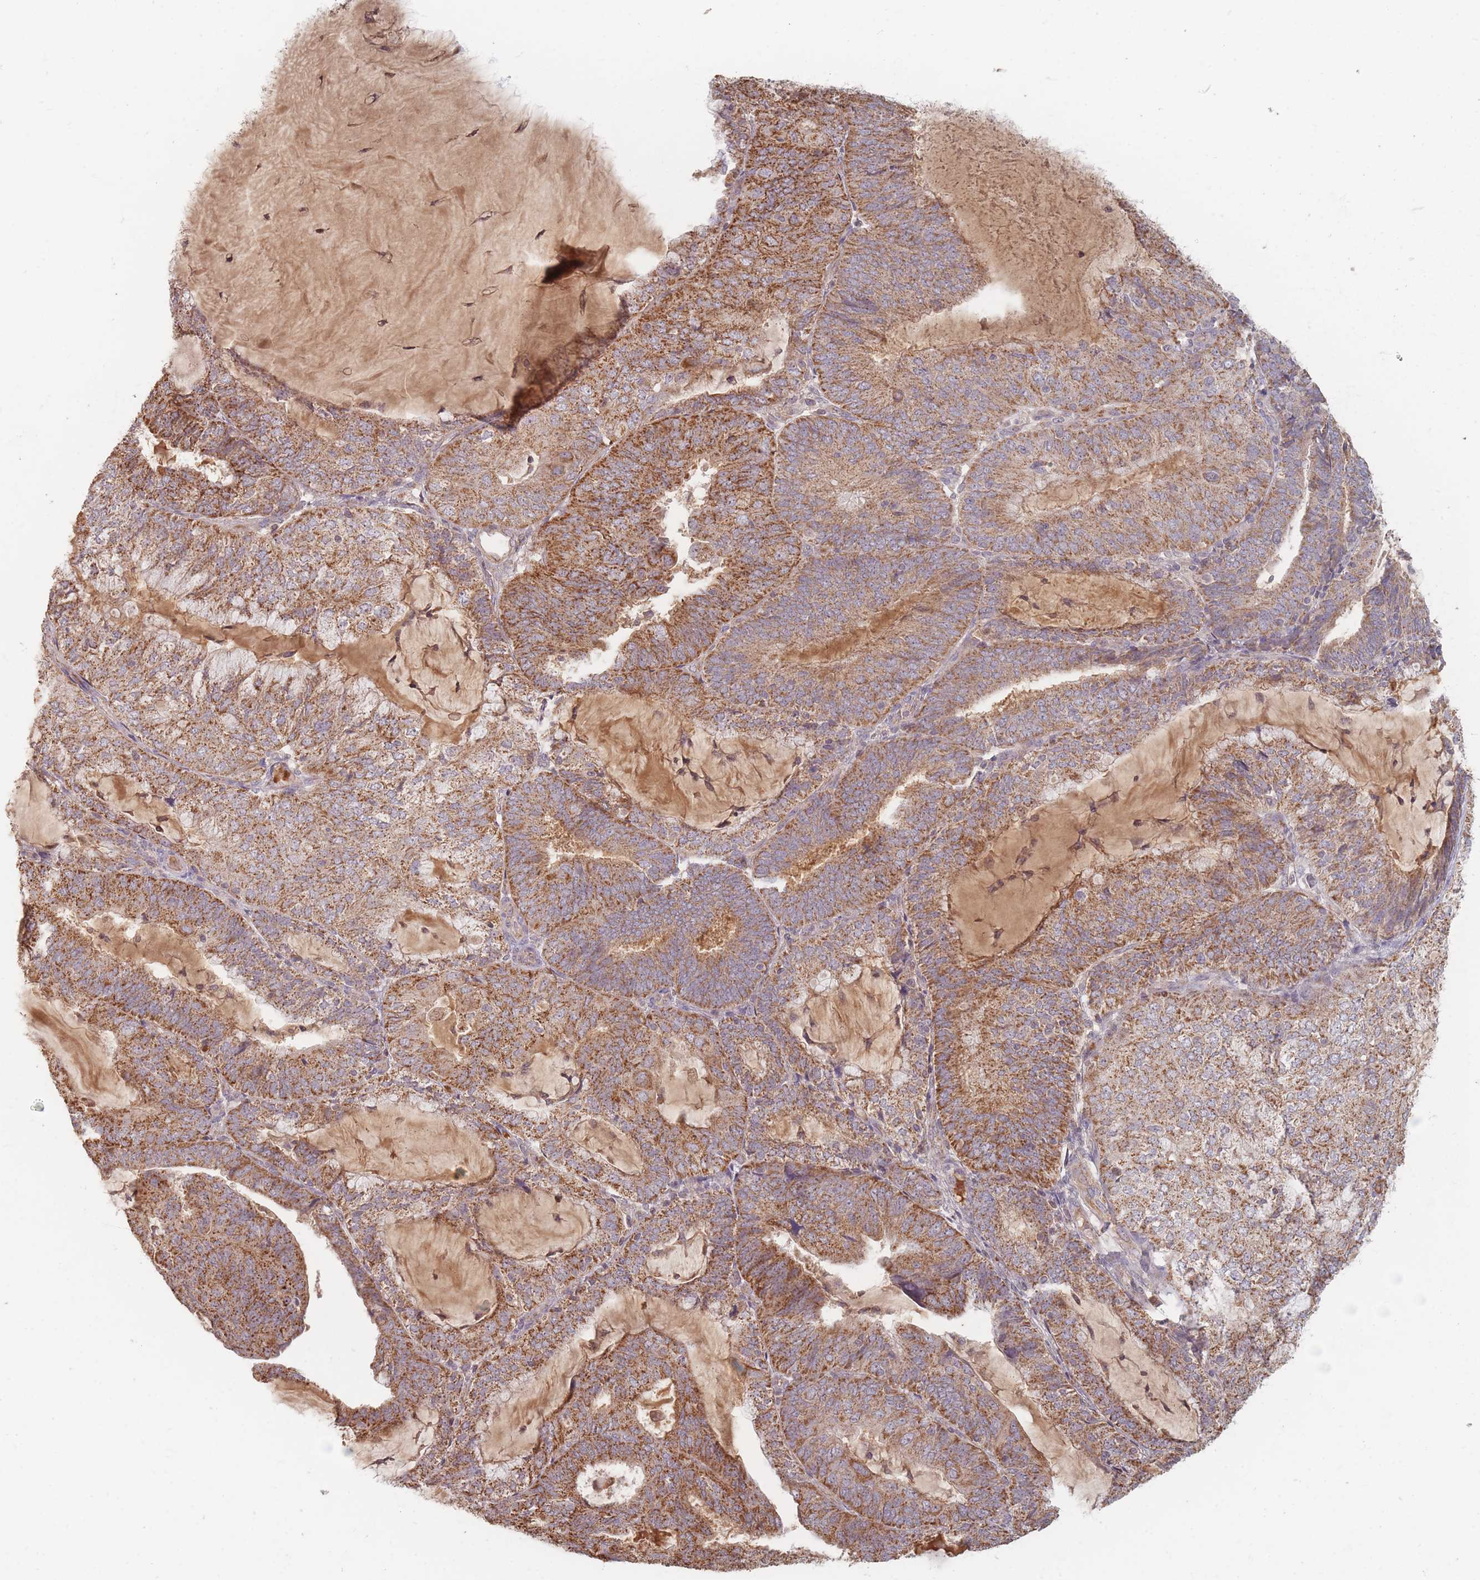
{"staining": {"intensity": "moderate", "quantity": ">75%", "location": "cytoplasmic/membranous"}, "tissue": "endometrial cancer", "cell_type": "Tumor cells", "image_type": "cancer", "snomed": [{"axis": "morphology", "description": "Adenocarcinoma, NOS"}, {"axis": "topography", "description": "Endometrium"}], "caption": "Immunohistochemistry (DAB (3,3'-diaminobenzidine)) staining of endometrial cancer exhibits moderate cytoplasmic/membranous protein staining in approximately >75% of tumor cells.", "gene": "OR2M4", "patient": {"sex": "female", "age": 81}}